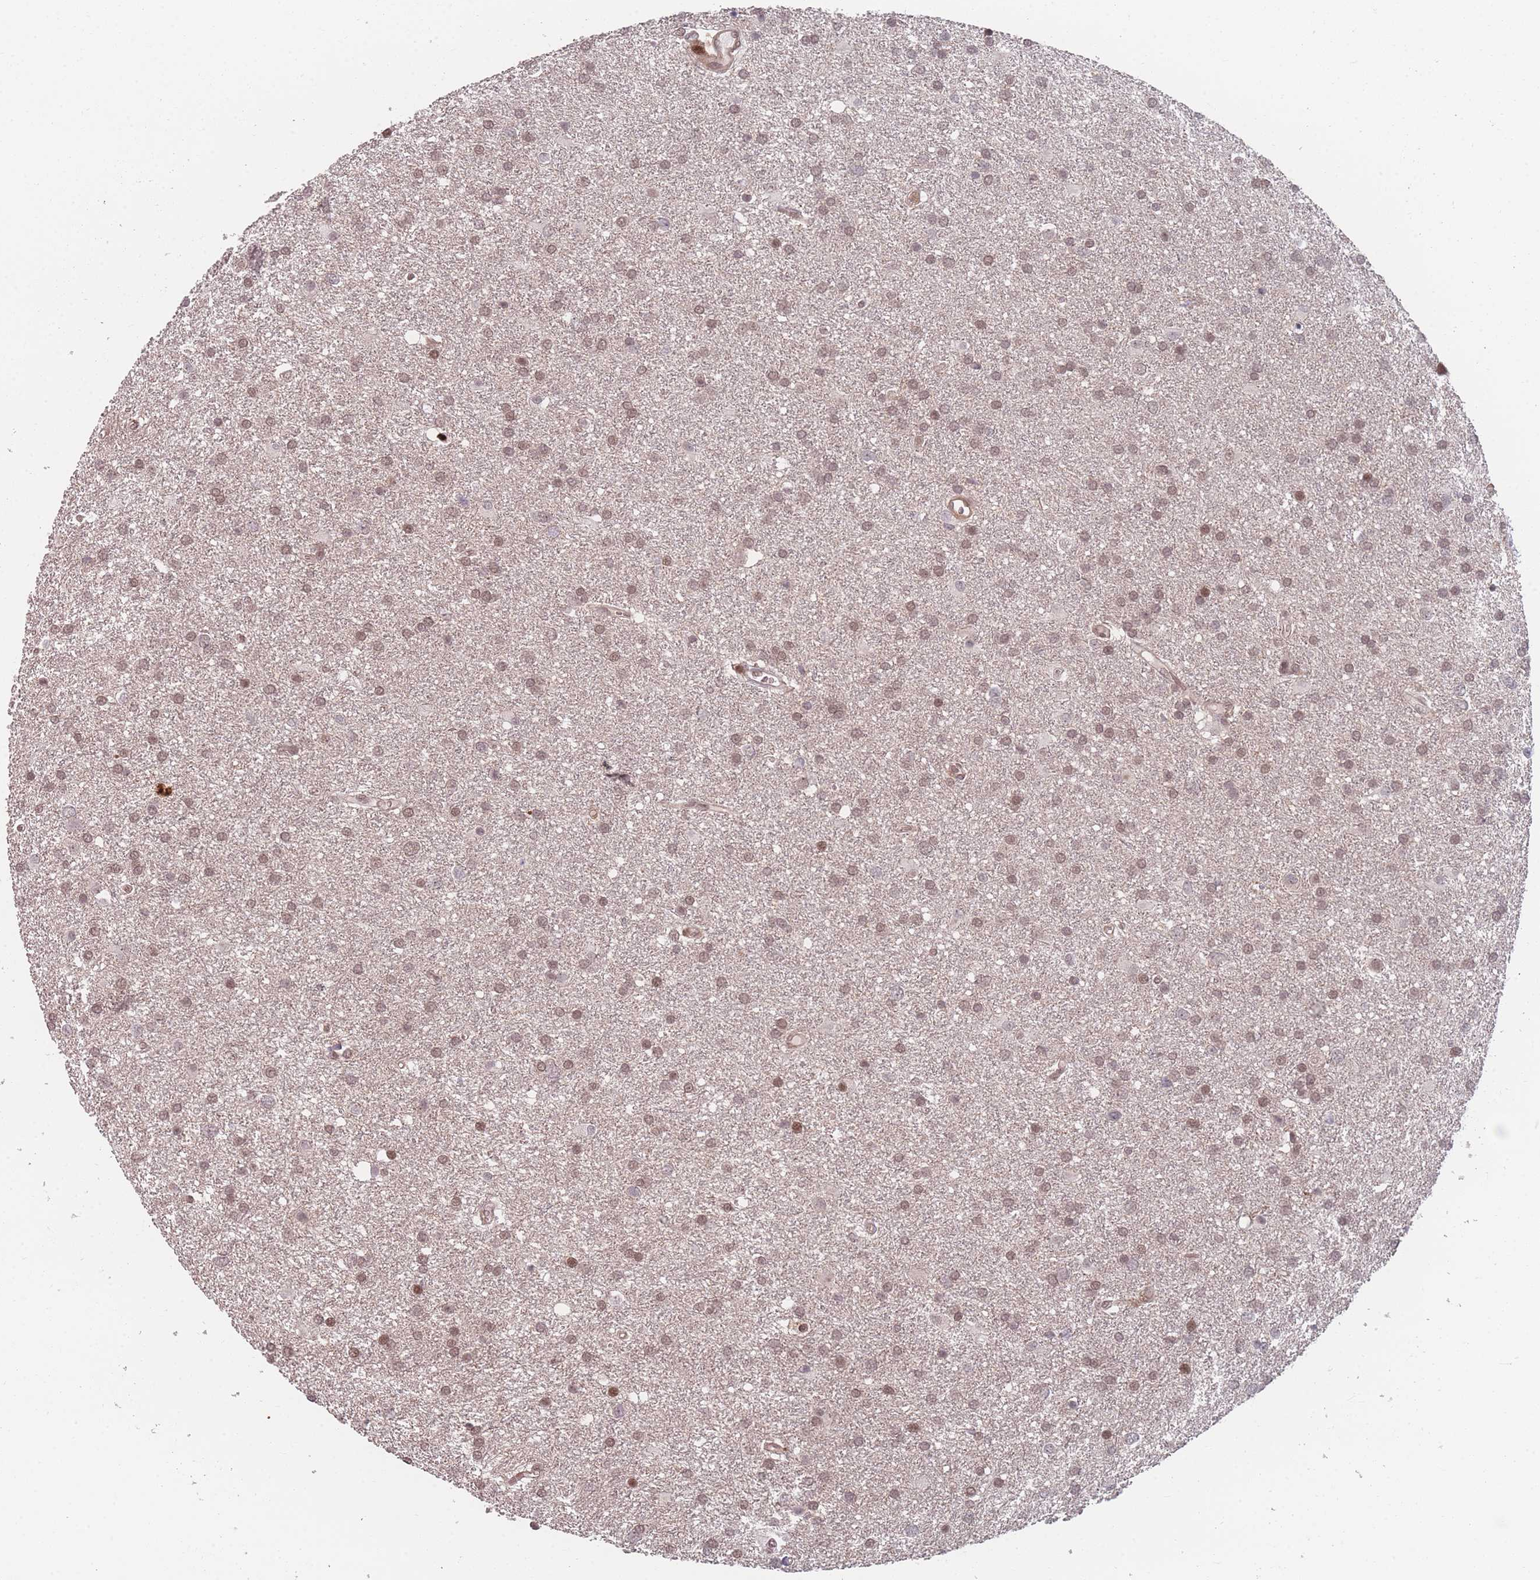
{"staining": {"intensity": "moderate", "quantity": ">75%", "location": "nuclear"}, "tissue": "glioma", "cell_type": "Tumor cells", "image_type": "cancer", "snomed": [{"axis": "morphology", "description": "Glioma, malignant, Low grade"}, {"axis": "topography", "description": "Brain"}], "caption": "An image of glioma stained for a protein exhibits moderate nuclear brown staining in tumor cells.", "gene": "WDR55", "patient": {"sex": "female", "age": 32}}